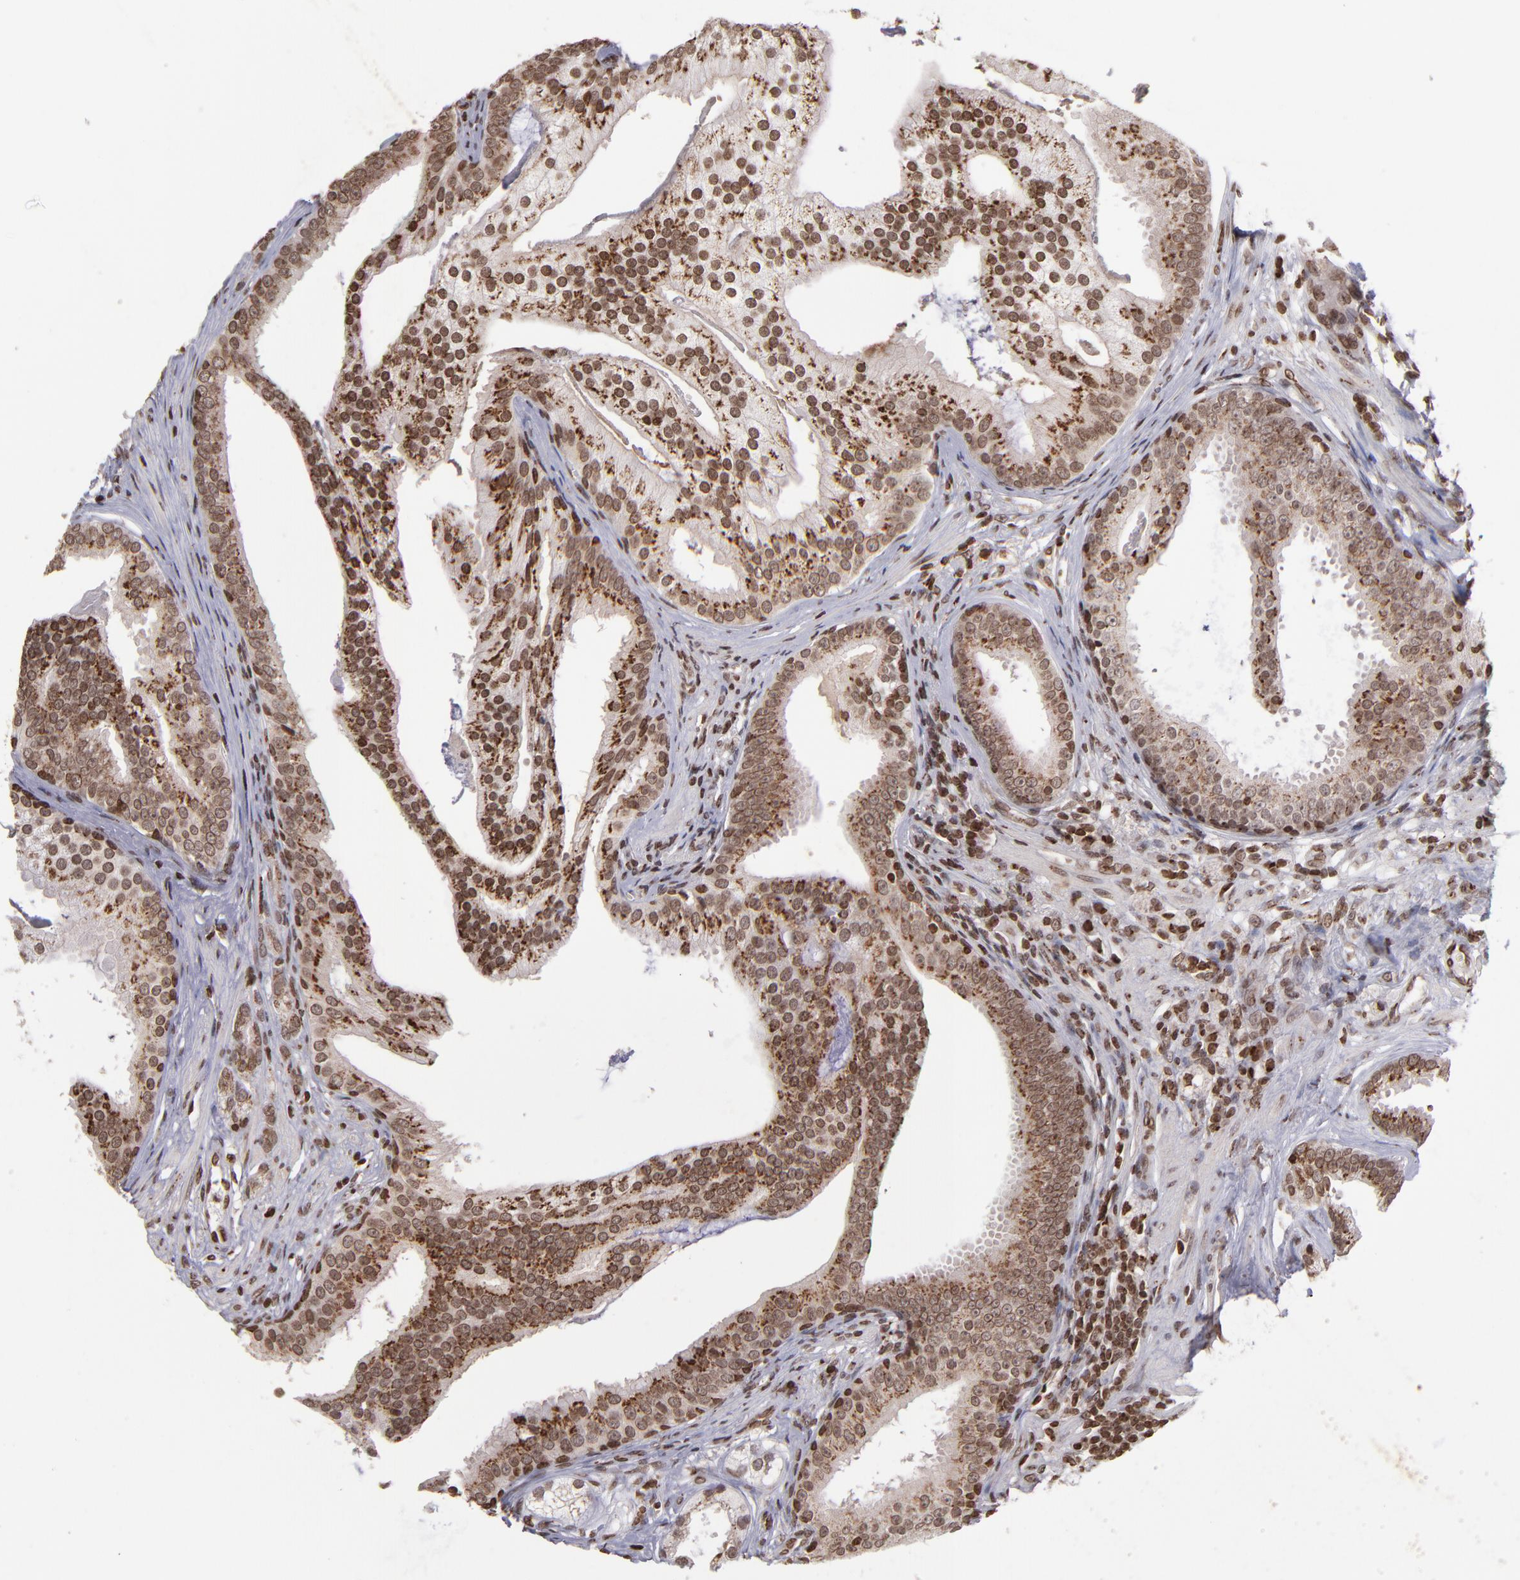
{"staining": {"intensity": "strong", "quantity": ">75%", "location": "cytoplasmic/membranous,nuclear"}, "tissue": "prostate cancer", "cell_type": "Tumor cells", "image_type": "cancer", "snomed": [{"axis": "morphology", "description": "Adenocarcinoma, Low grade"}, {"axis": "topography", "description": "Prostate"}], "caption": "Strong cytoplasmic/membranous and nuclear staining for a protein is seen in approximately >75% of tumor cells of prostate cancer using immunohistochemistry (IHC).", "gene": "CSDC2", "patient": {"sex": "male", "age": 58}}